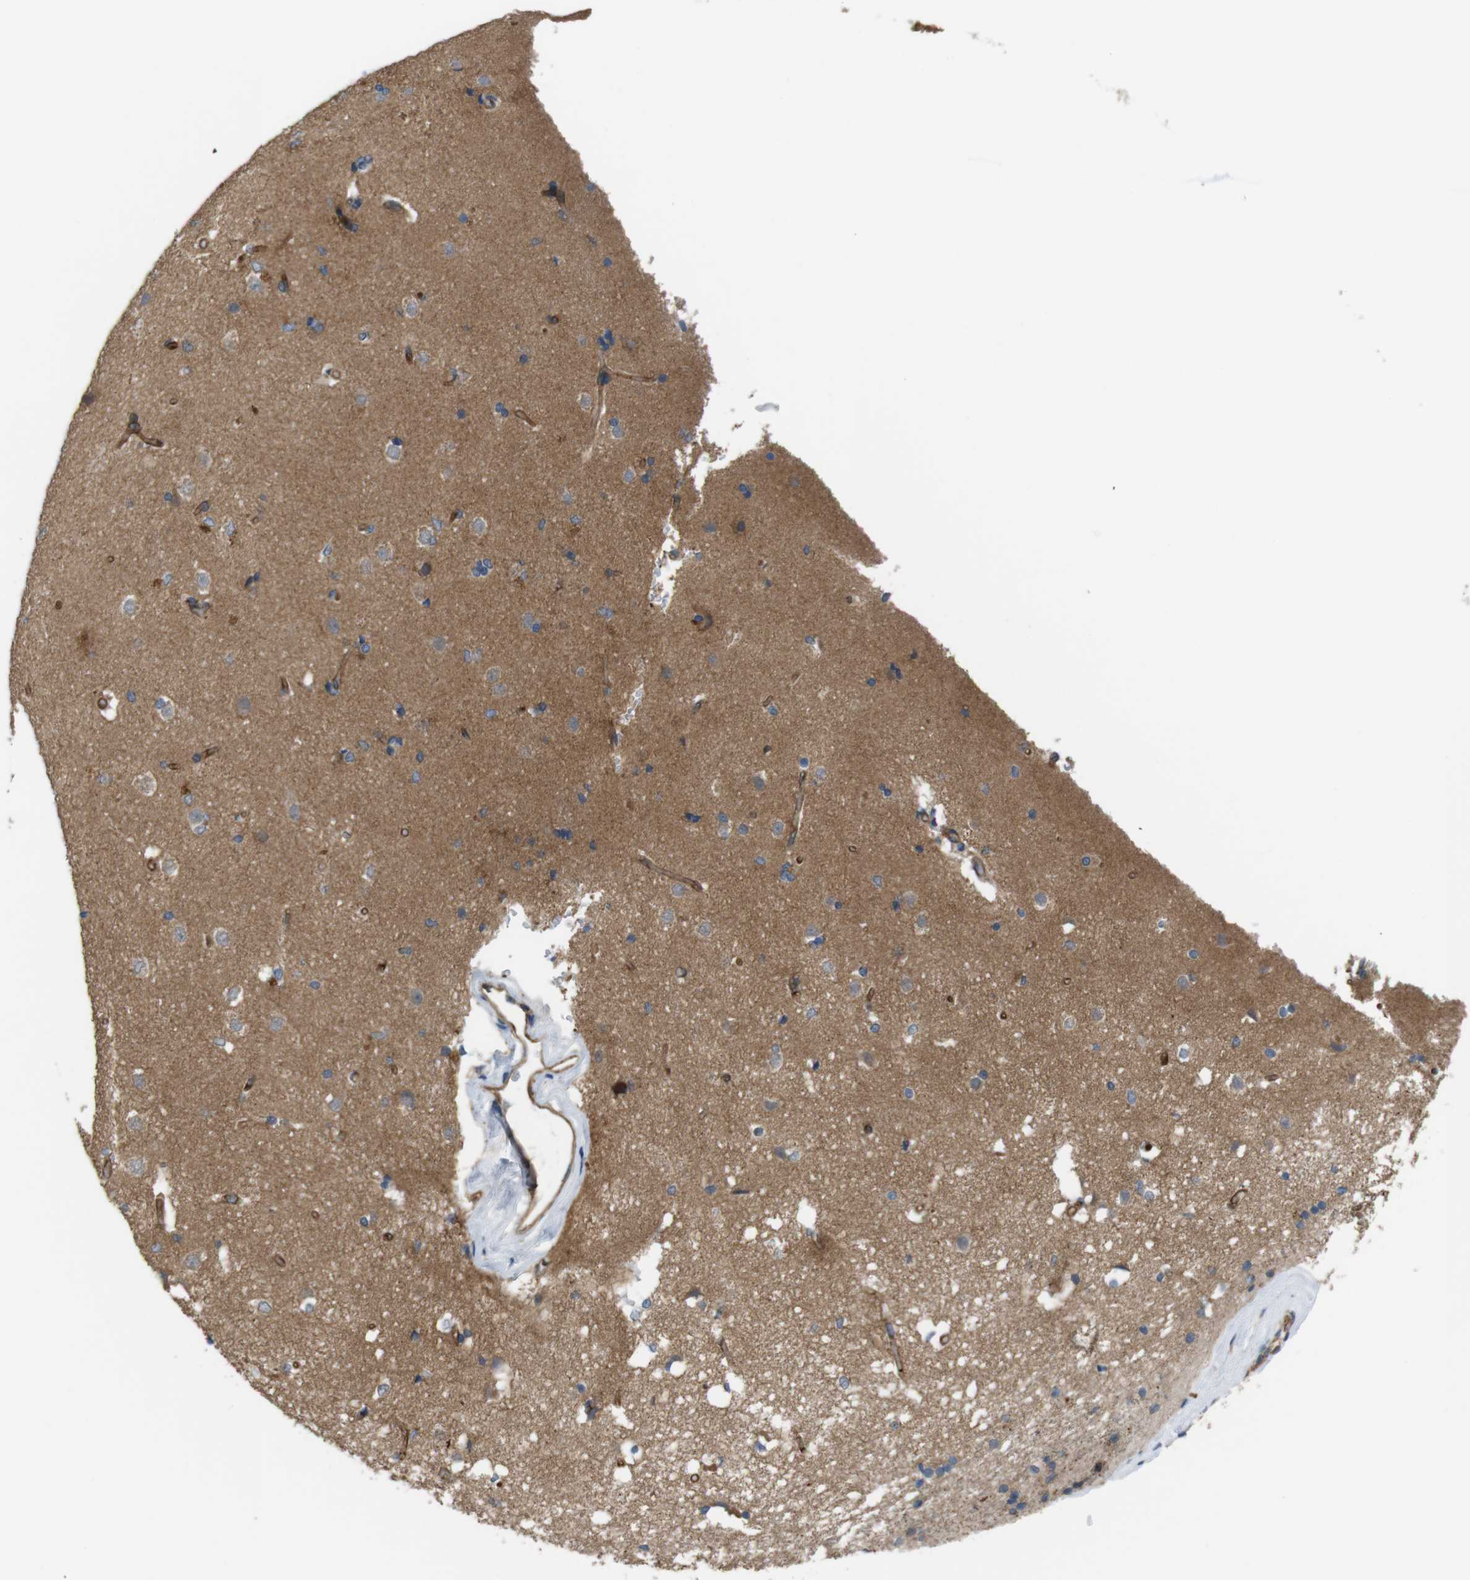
{"staining": {"intensity": "negative", "quantity": "none", "location": "none"}, "tissue": "caudate", "cell_type": "Glial cells", "image_type": "normal", "snomed": [{"axis": "morphology", "description": "Normal tissue, NOS"}, {"axis": "topography", "description": "Lateral ventricle wall"}], "caption": "IHC image of benign human caudate stained for a protein (brown), which demonstrates no expression in glial cells. (DAB (3,3'-diaminobenzidine) immunohistochemistry, high magnification).", "gene": "BVES", "patient": {"sex": "female", "age": 19}}